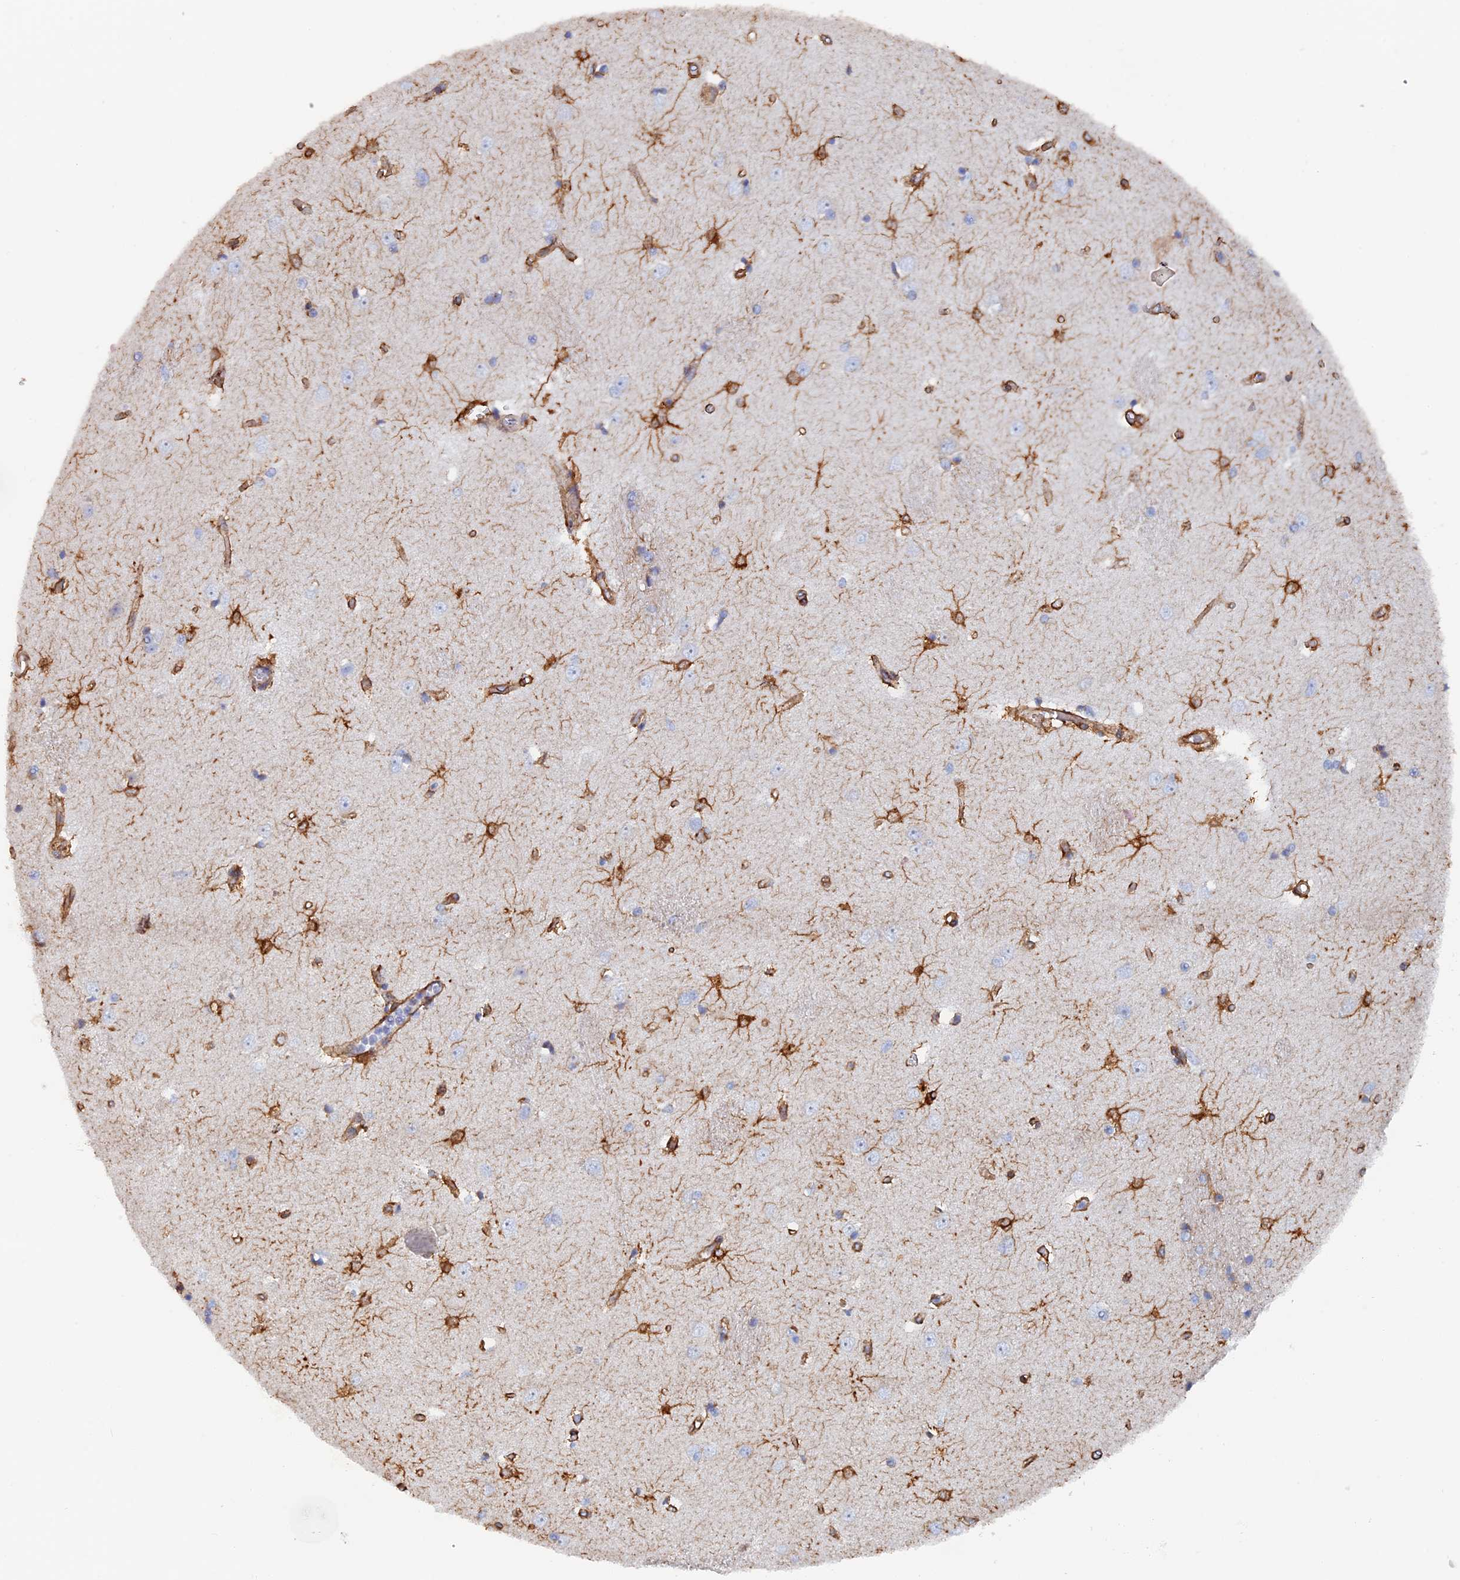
{"staining": {"intensity": "strong", "quantity": "25%-75%", "location": "cytoplasmic/membranous"}, "tissue": "caudate", "cell_type": "Glial cells", "image_type": "normal", "snomed": [{"axis": "morphology", "description": "Normal tissue, NOS"}, {"axis": "topography", "description": "Lateral ventricle wall"}], "caption": "Human caudate stained with a protein marker displays strong staining in glial cells.", "gene": "COG7", "patient": {"sex": "male", "age": 37}}